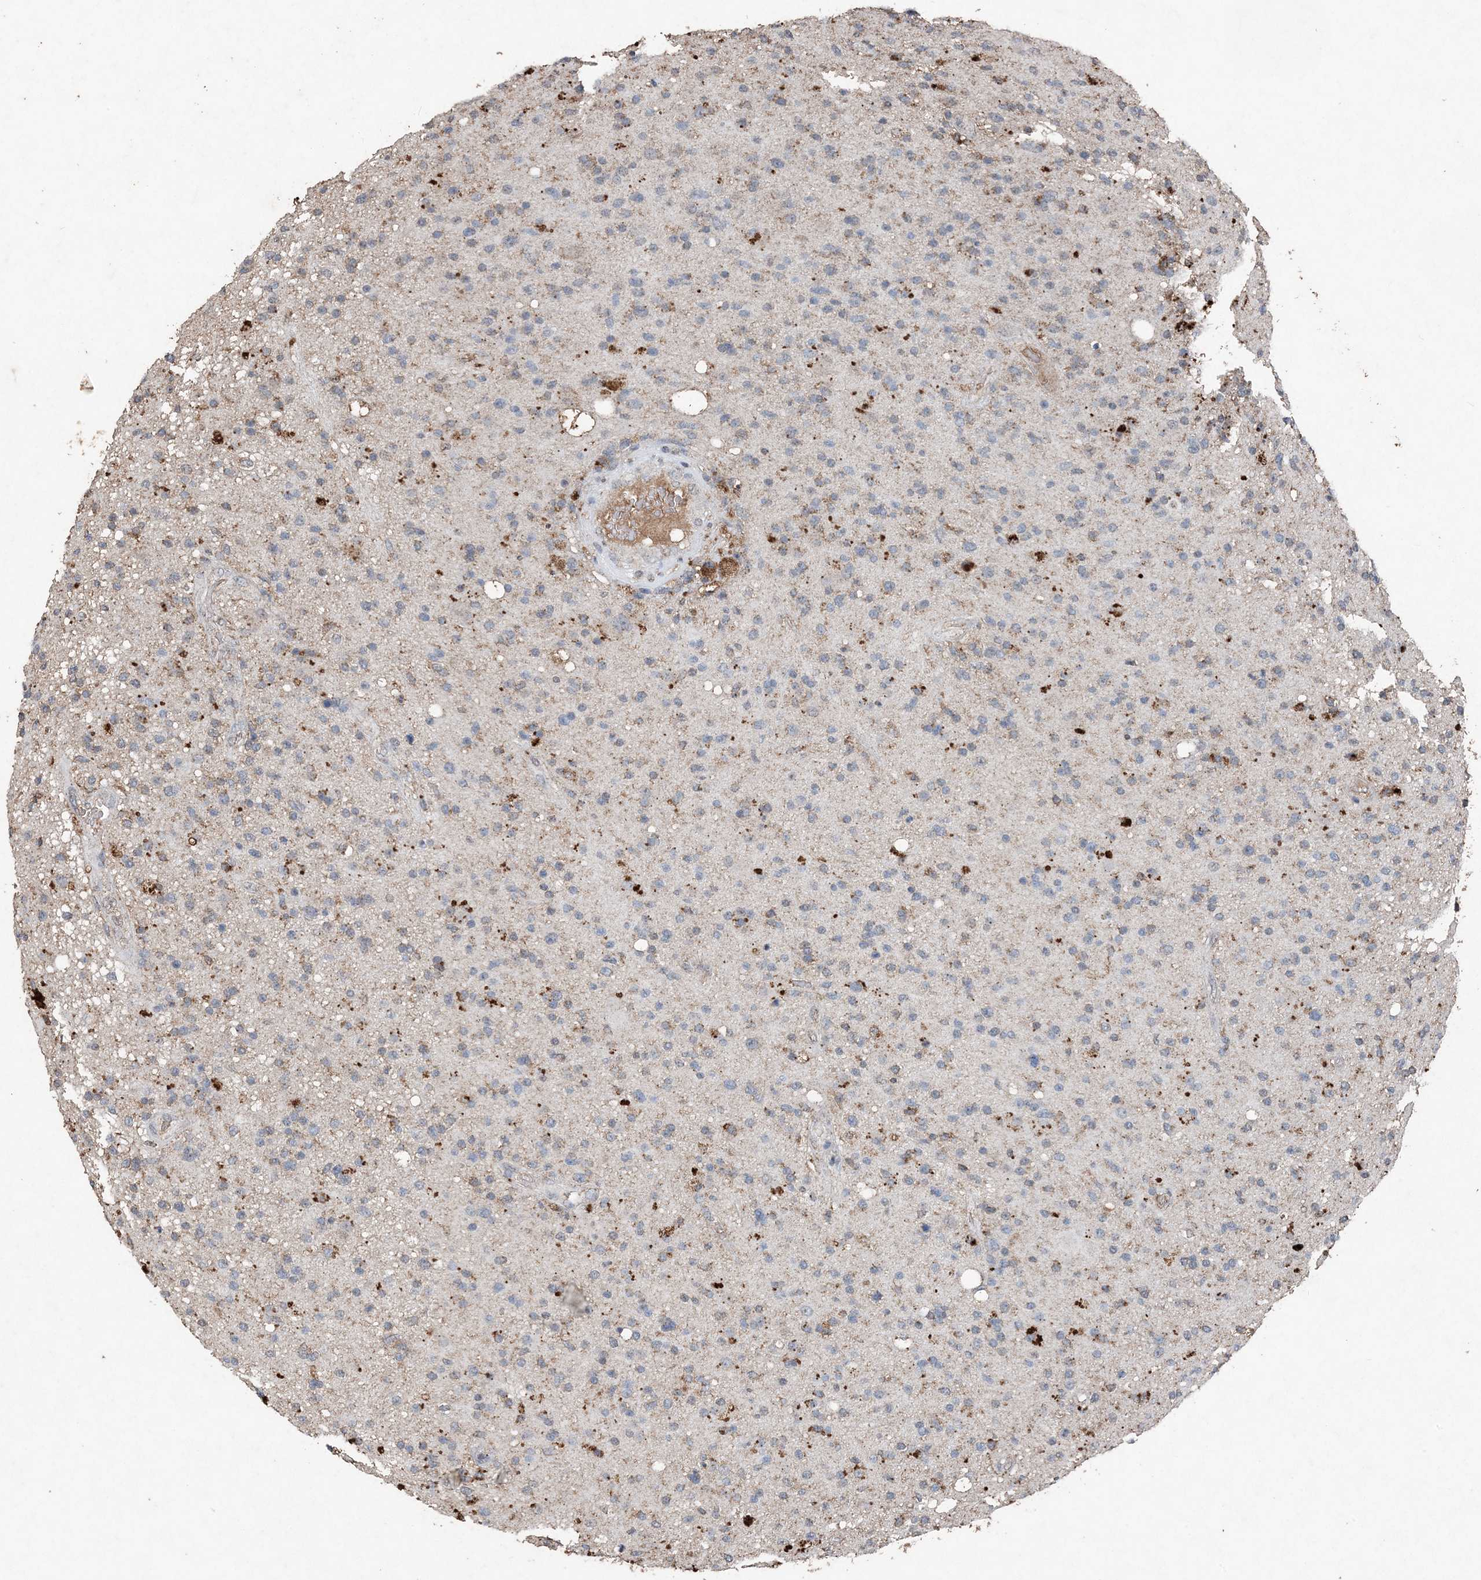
{"staining": {"intensity": "strong", "quantity": "<25%", "location": "cytoplasmic/membranous"}, "tissue": "glioma", "cell_type": "Tumor cells", "image_type": "cancer", "snomed": [{"axis": "morphology", "description": "Glioma, malignant, High grade"}, {"axis": "topography", "description": "Brain"}], "caption": "Immunohistochemistry (IHC) (DAB) staining of malignant glioma (high-grade) shows strong cytoplasmic/membranous protein positivity in approximately <25% of tumor cells.", "gene": "FCN3", "patient": {"sex": "male", "age": 33}}